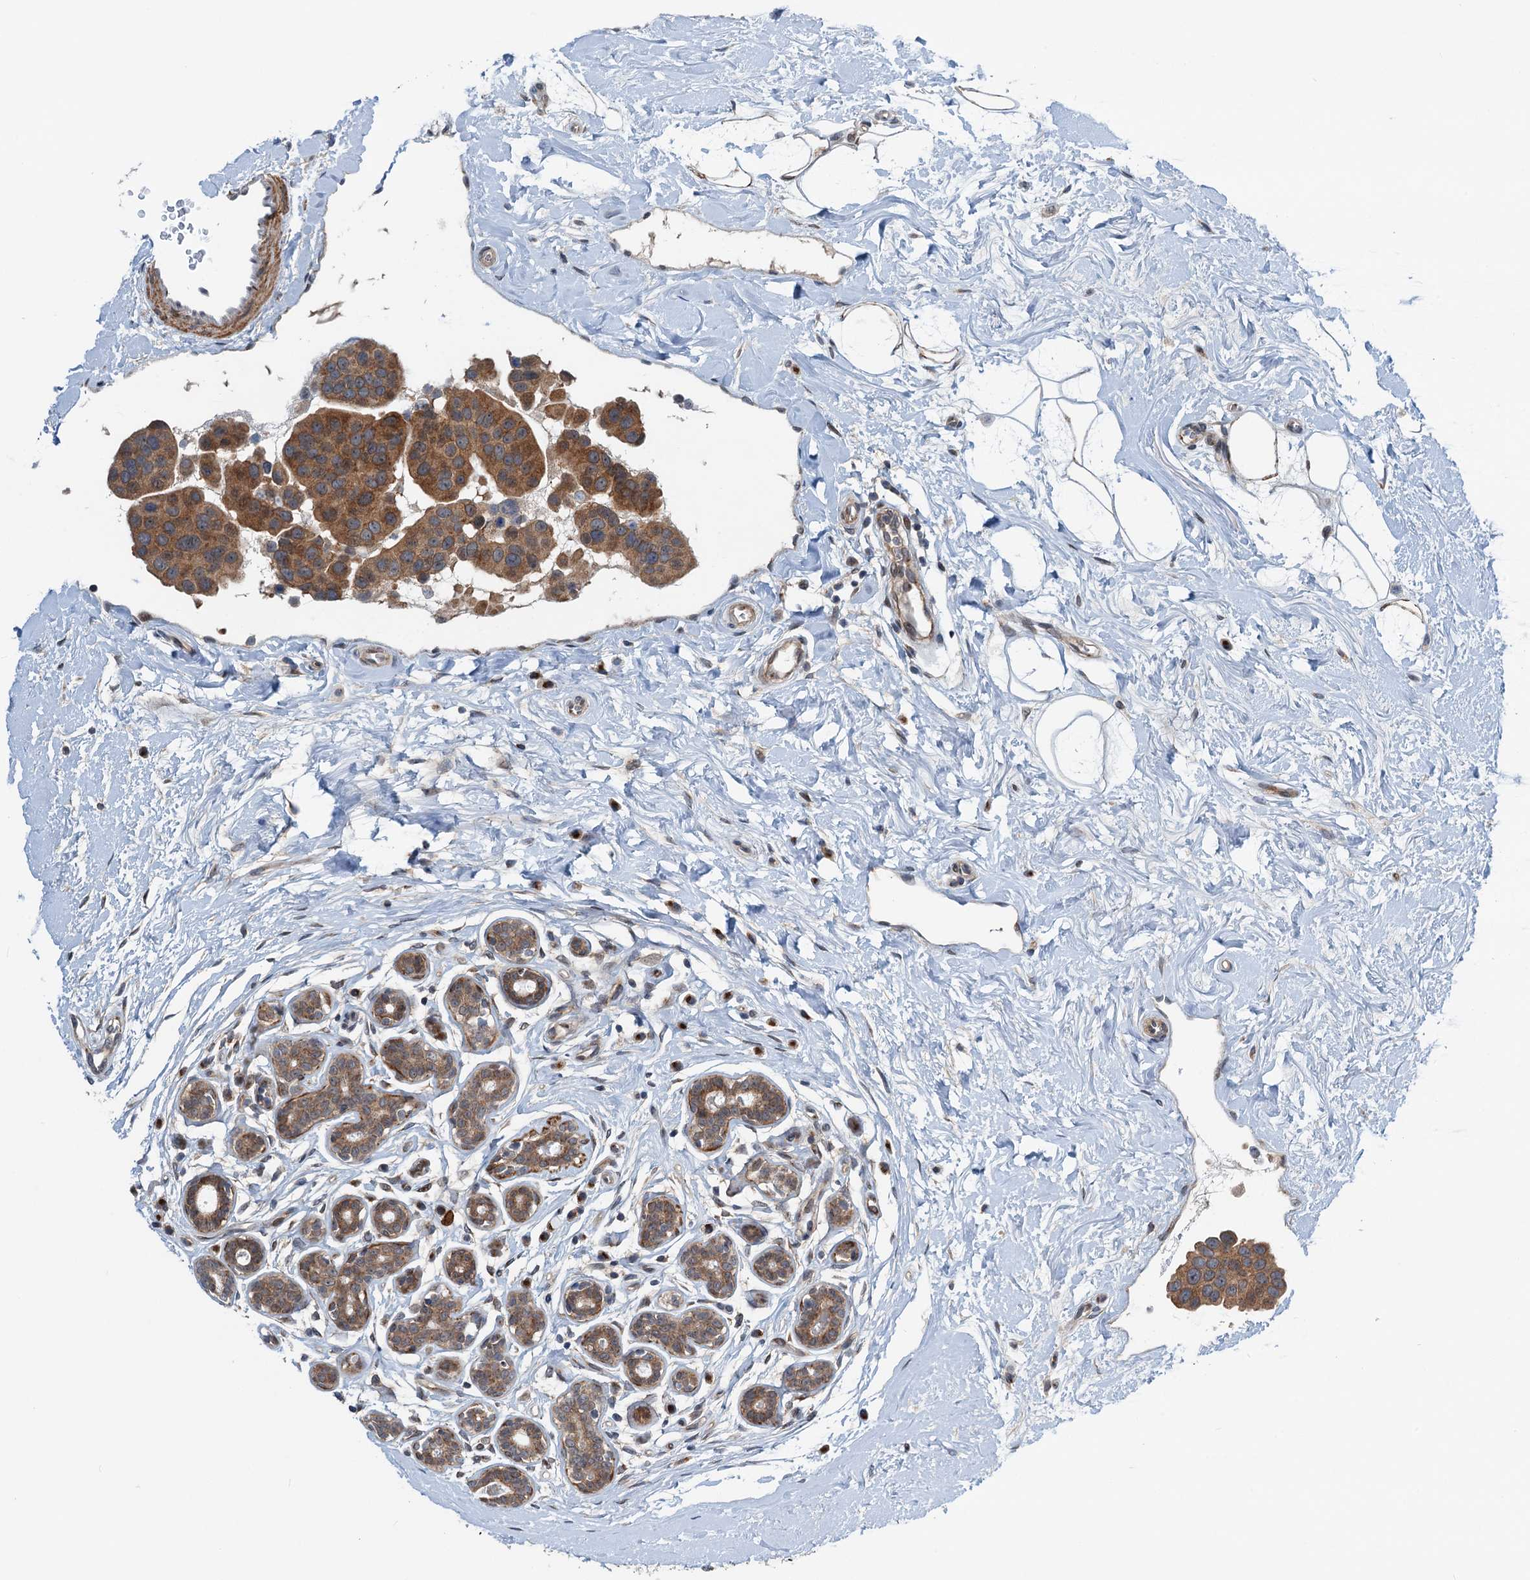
{"staining": {"intensity": "strong", "quantity": ">75%", "location": "cytoplasmic/membranous"}, "tissue": "breast cancer", "cell_type": "Tumor cells", "image_type": "cancer", "snomed": [{"axis": "morphology", "description": "Normal tissue, NOS"}, {"axis": "morphology", "description": "Duct carcinoma"}, {"axis": "topography", "description": "Breast"}], "caption": "The histopathology image shows a brown stain indicating the presence of a protein in the cytoplasmic/membranous of tumor cells in breast cancer (infiltrating ductal carcinoma).", "gene": "DYNC2I2", "patient": {"sex": "female", "age": 39}}